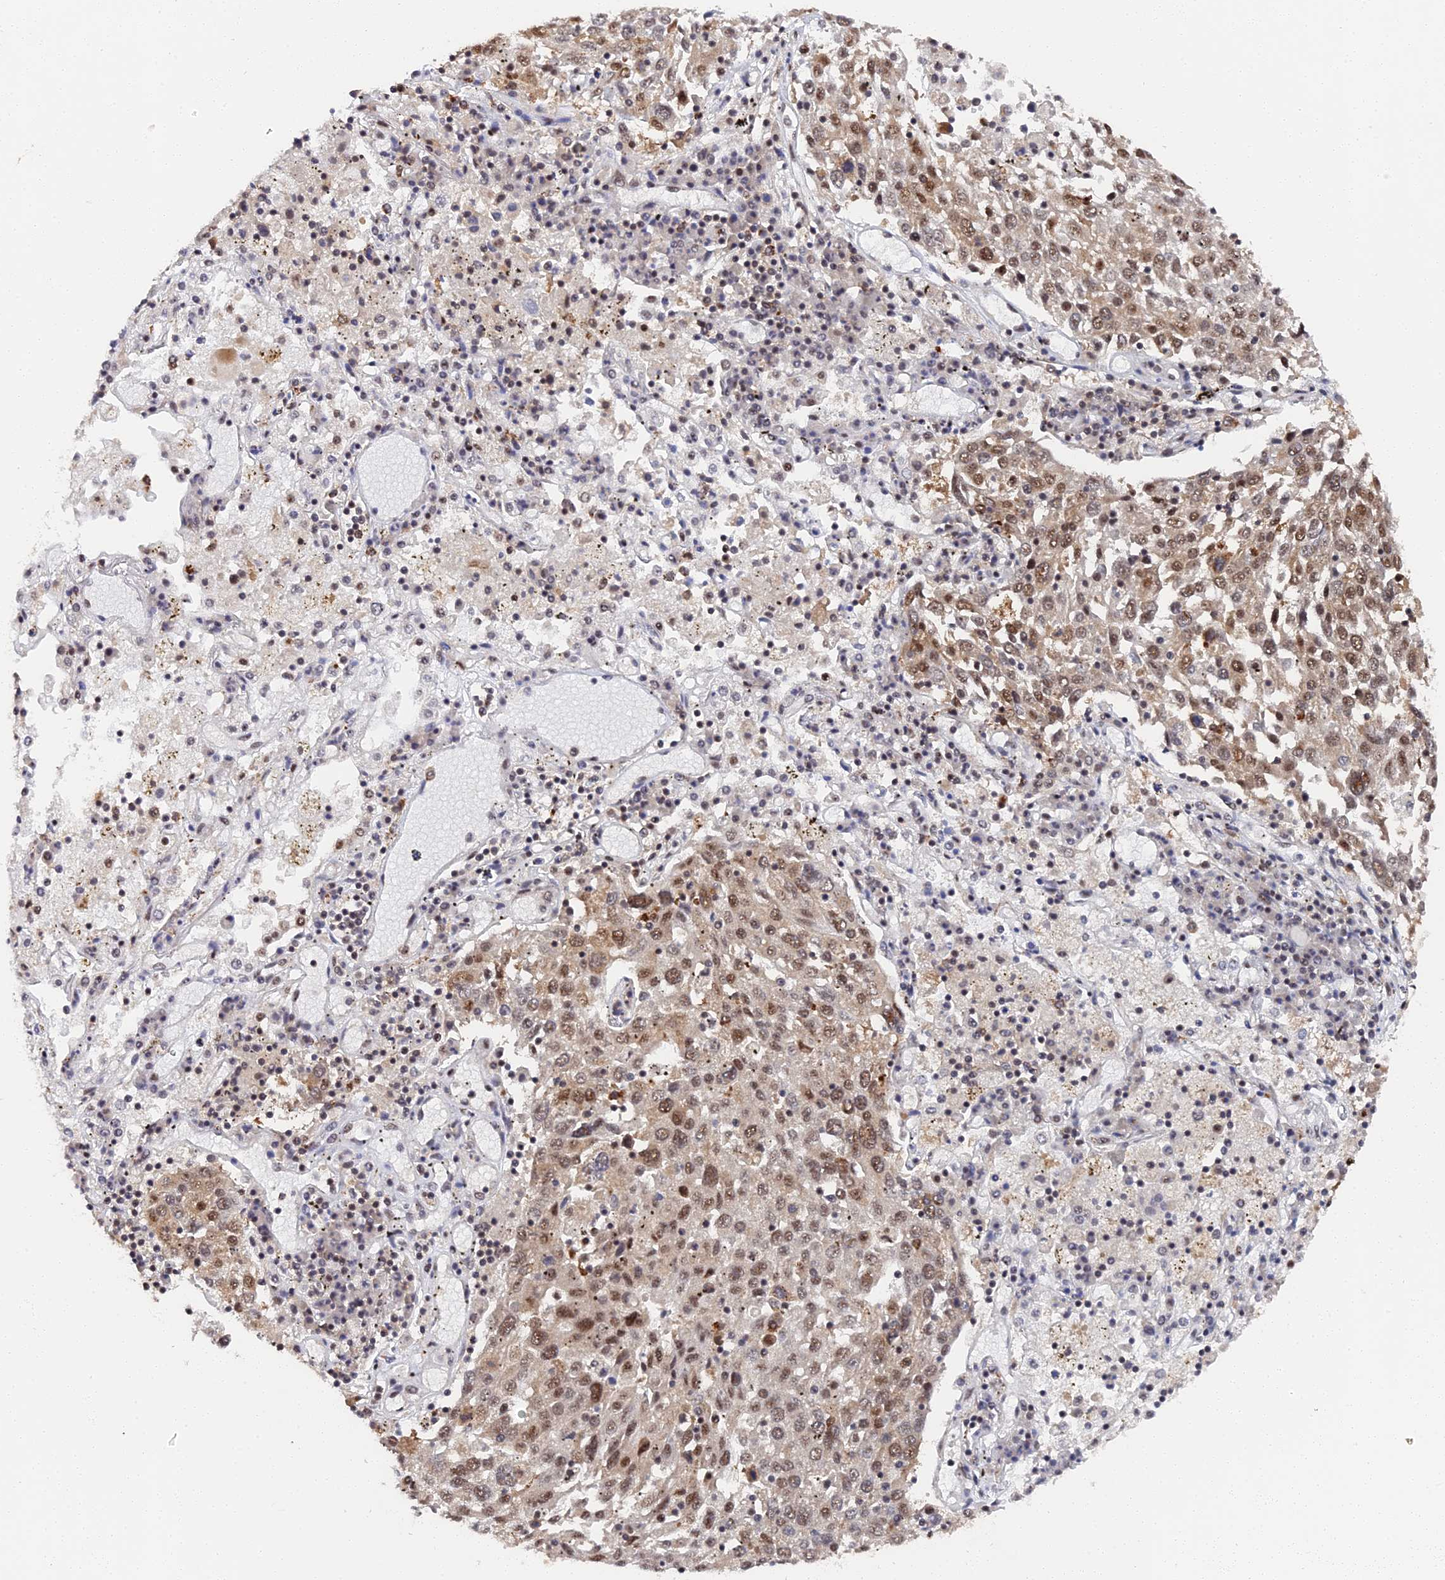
{"staining": {"intensity": "moderate", "quantity": ">75%", "location": "nuclear"}, "tissue": "lung cancer", "cell_type": "Tumor cells", "image_type": "cancer", "snomed": [{"axis": "morphology", "description": "Squamous cell carcinoma, NOS"}, {"axis": "topography", "description": "Lung"}], "caption": "Squamous cell carcinoma (lung) stained for a protein (brown) displays moderate nuclear positive expression in about >75% of tumor cells.", "gene": "MAGOHB", "patient": {"sex": "male", "age": 65}}